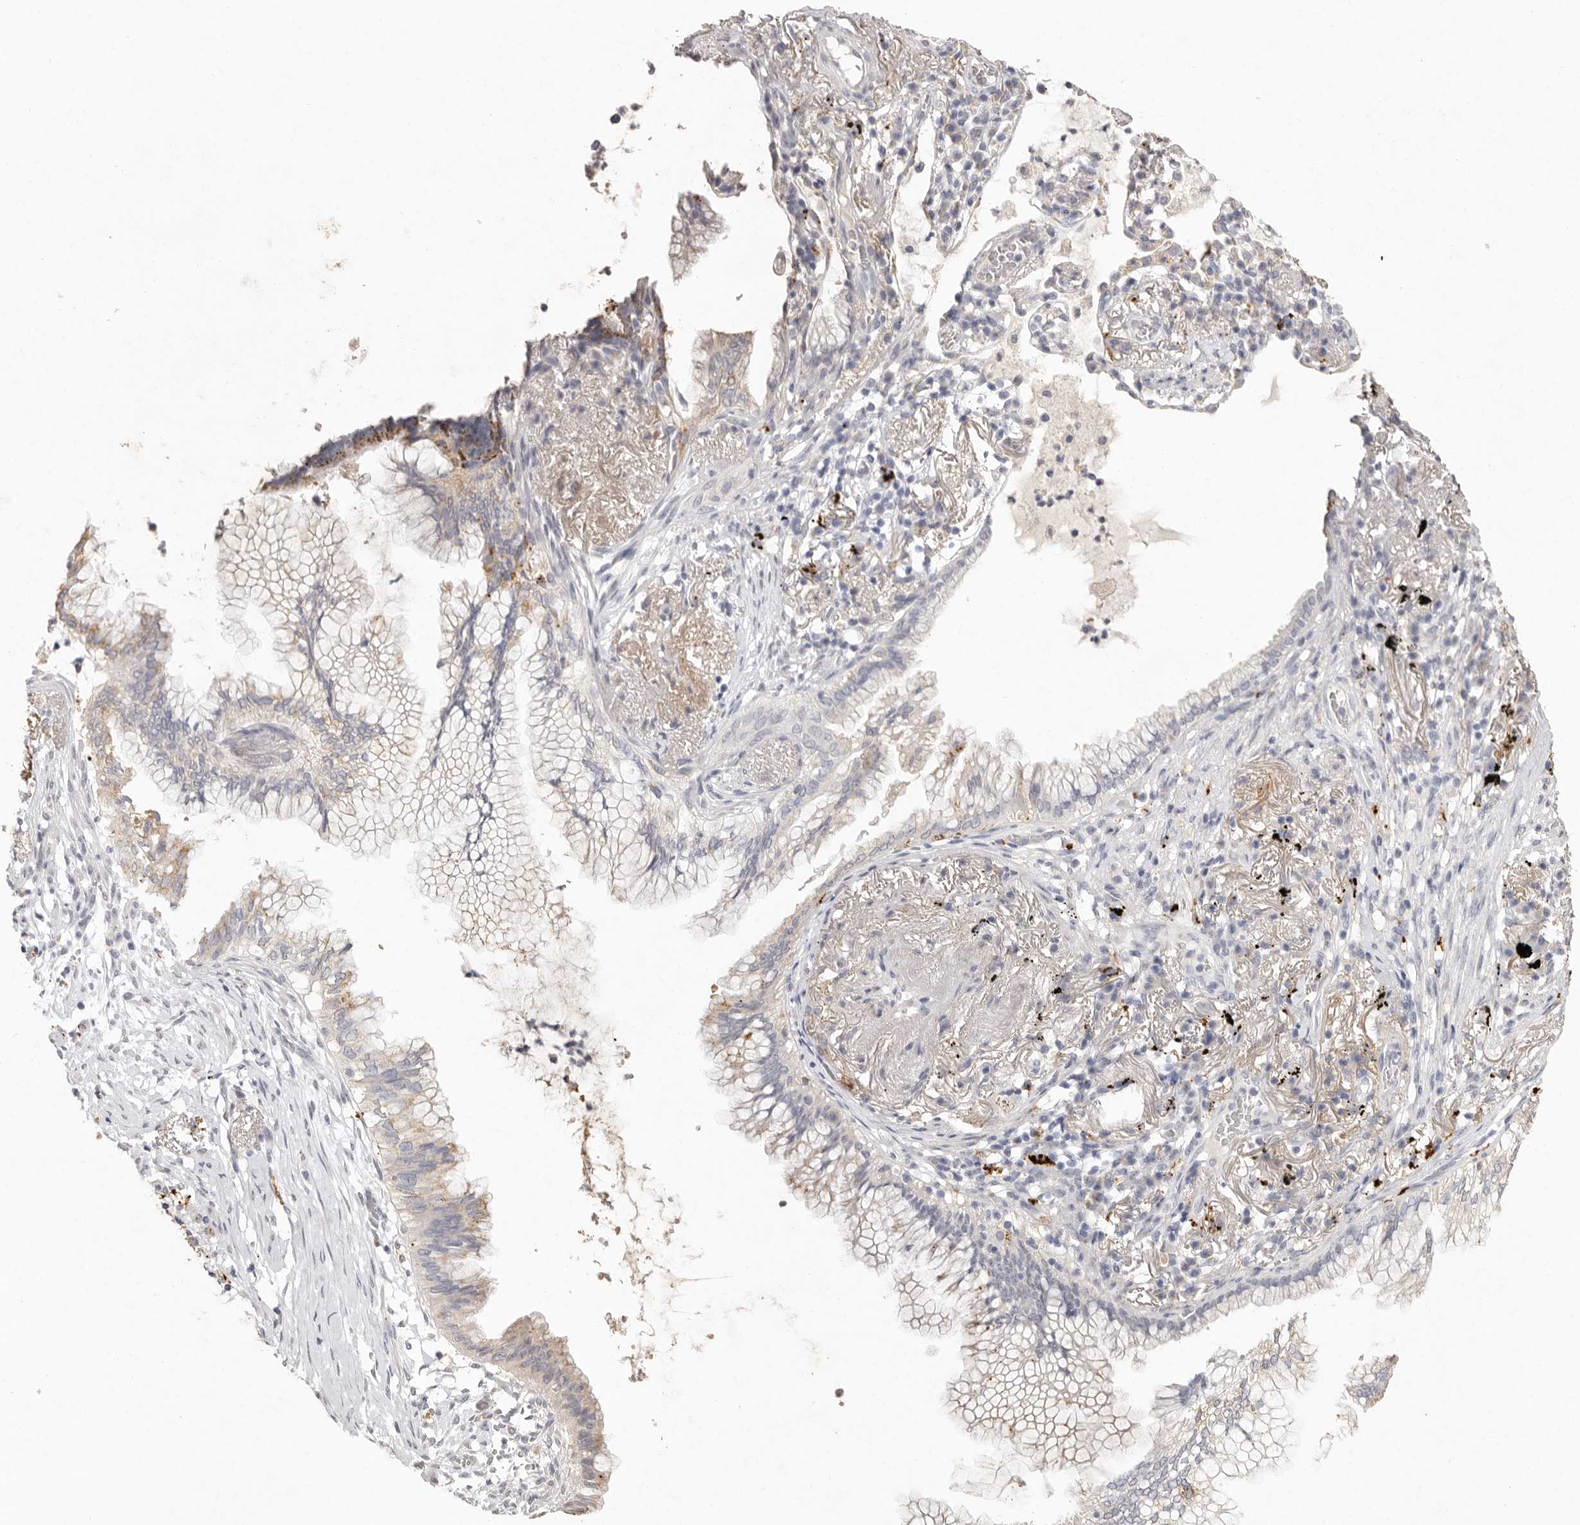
{"staining": {"intensity": "weak", "quantity": "25%-75%", "location": "cytoplasmic/membranous"}, "tissue": "lung cancer", "cell_type": "Tumor cells", "image_type": "cancer", "snomed": [{"axis": "morphology", "description": "Adenocarcinoma, NOS"}, {"axis": "topography", "description": "Lung"}], "caption": "Immunohistochemical staining of lung adenocarcinoma demonstrates low levels of weak cytoplasmic/membranous protein positivity in approximately 25%-75% of tumor cells. The staining is performed using DAB (3,3'-diaminobenzidine) brown chromogen to label protein expression. The nuclei are counter-stained blue using hematoxylin.", "gene": "FAM185A", "patient": {"sex": "female", "age": 70}}